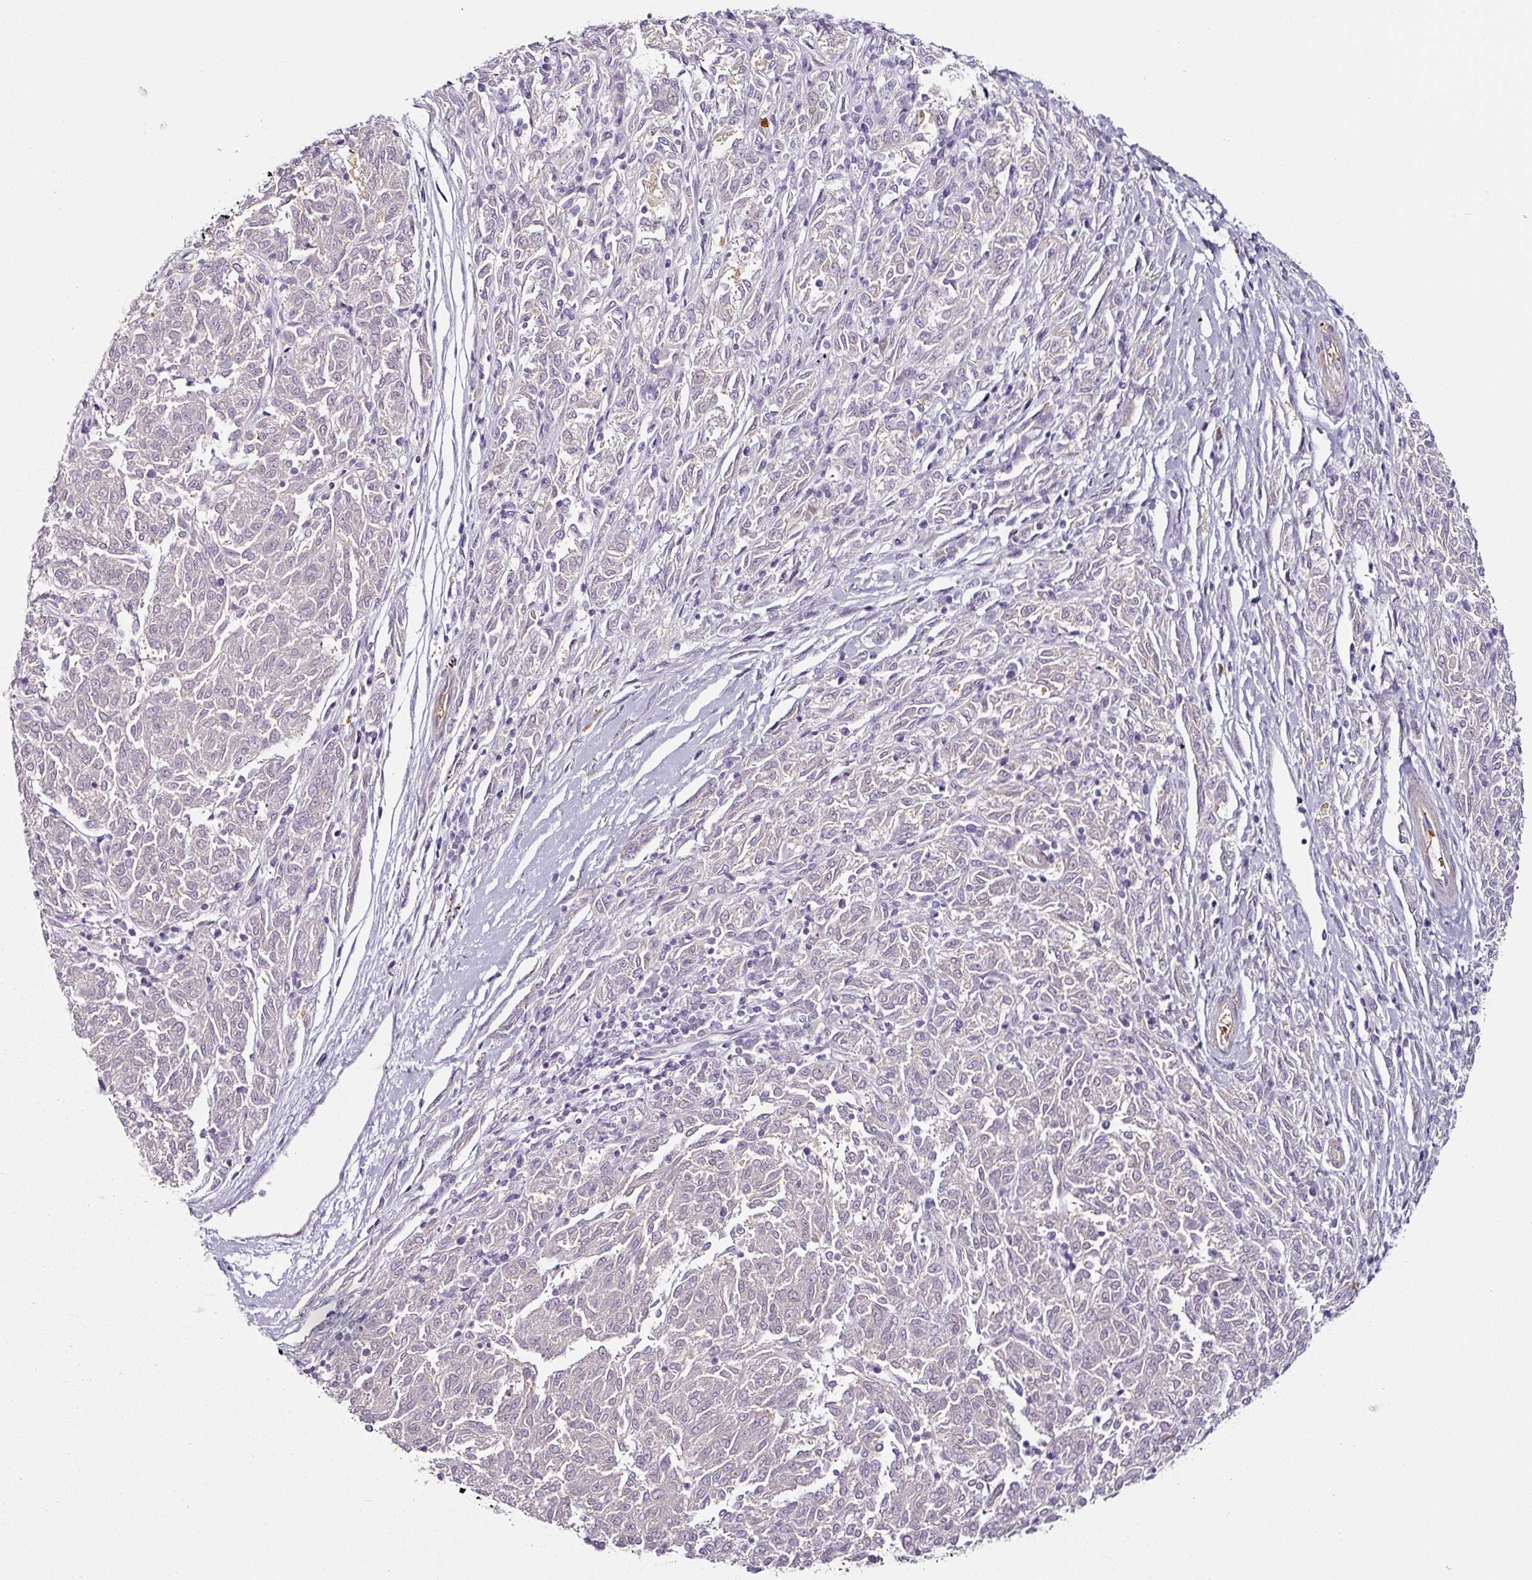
{"staining": {"intensity": "negative", "quantity": "none", "location": "none"}, "tissue": "melanoma", "cell_type": "Tumor cells", "image_type": "cancer", "snomed": [{"axis": "morphology", "description": "Malignant melanoma, NOS"}, {"axis": "topography", "description": "Skin"}], "caption": "Immunohistochemical staining of melanoma demonstrates no significant positivity in tumor cells.", "gene": "CAP2", "patient": {"sex": "female", "age": 72}}